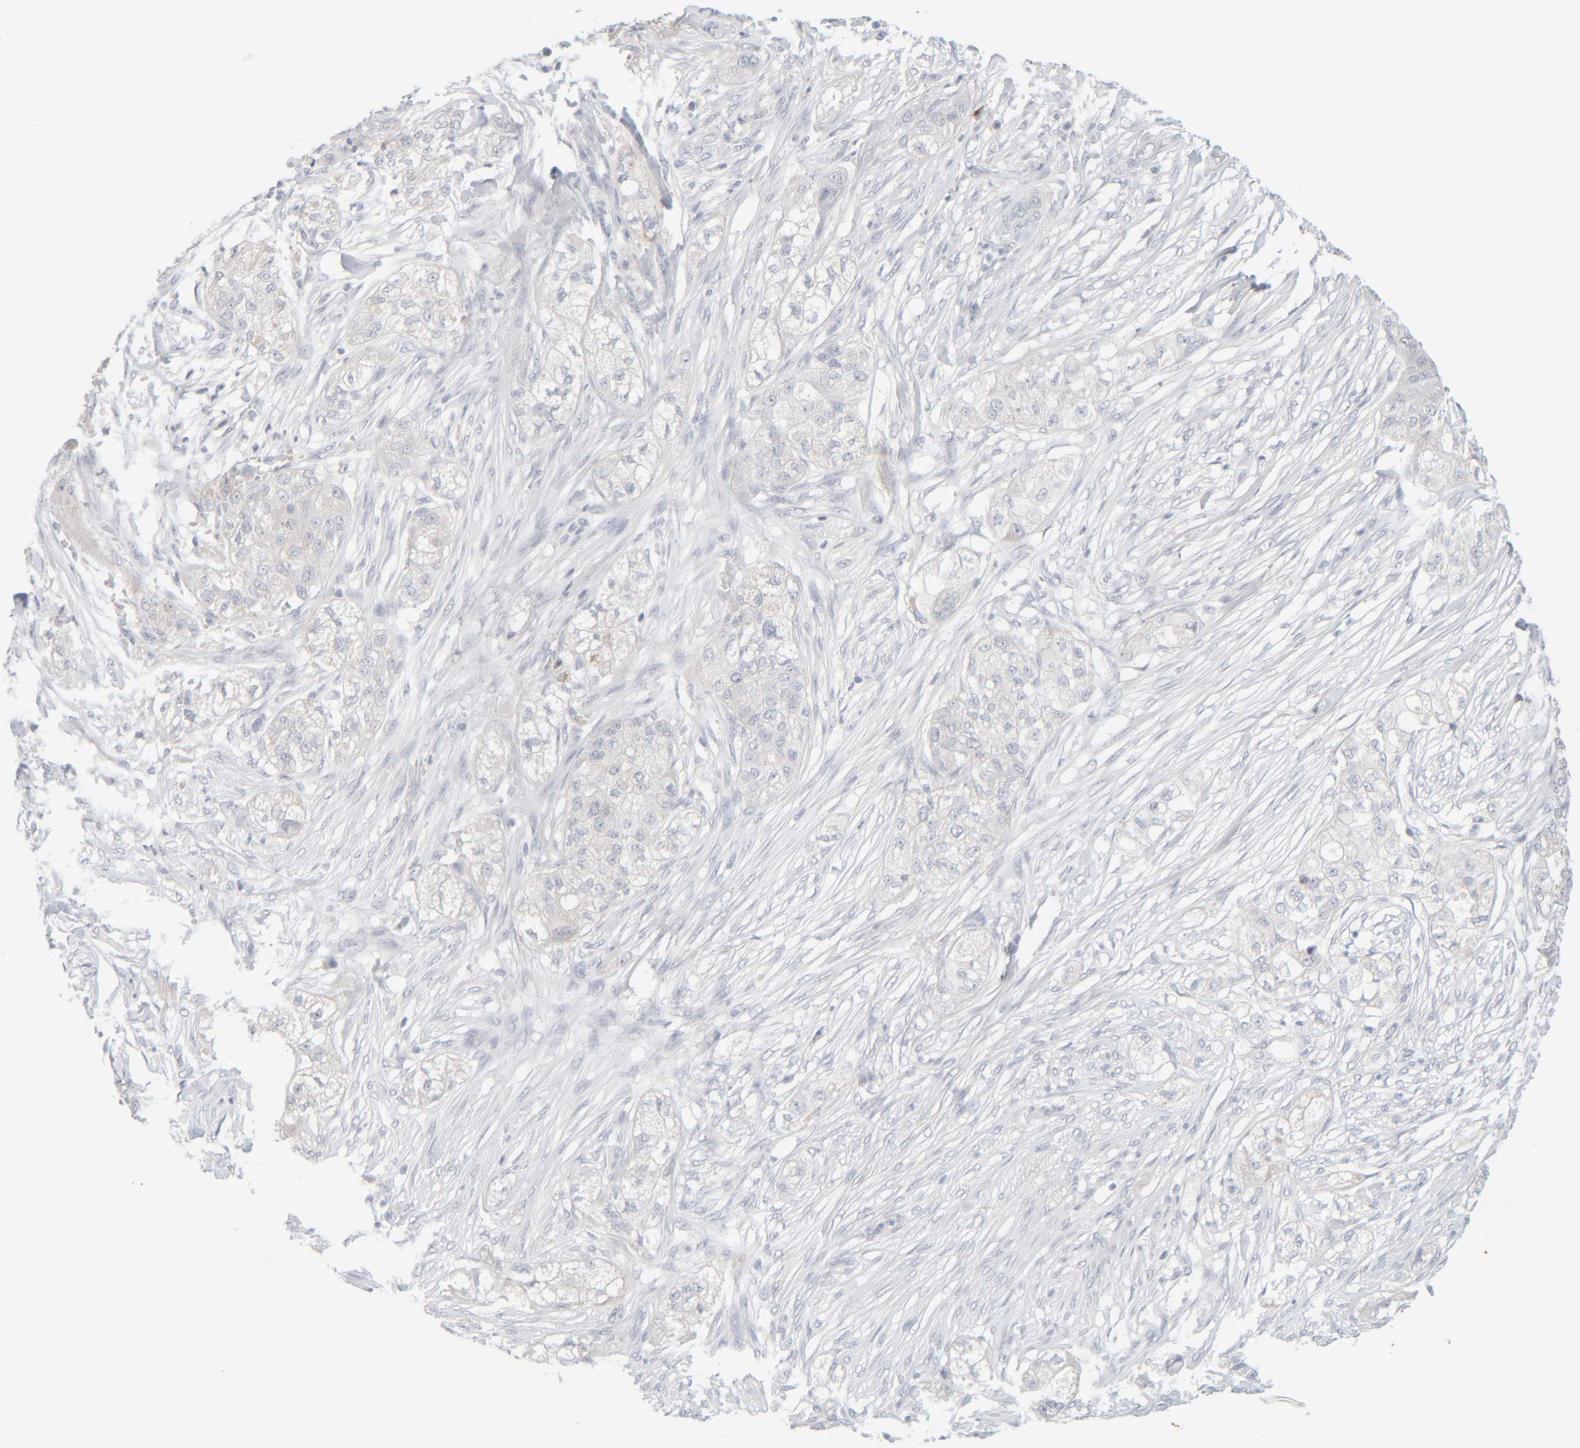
{"staining": {"intensity": "negative", "quantity": "none", "location": "none"}, "tissue": "pancreatic cancer", "cell_type": "Tumor cells", "image_type": "cancer", "snomed": [{"axis": "morphology", "description": "Adenocarcinoma, NOS"}, {"axis": "topography", "description": "Pancreas"}], "caption": "Immunohistochemistry photomicrograph of human pancreatic cancer (adenocarcinoma) stained for a protein (brown), which reveals no positivity in tumor cells.", "gene": "RIDA", "patient": {"sex": "female", "age": 78}}